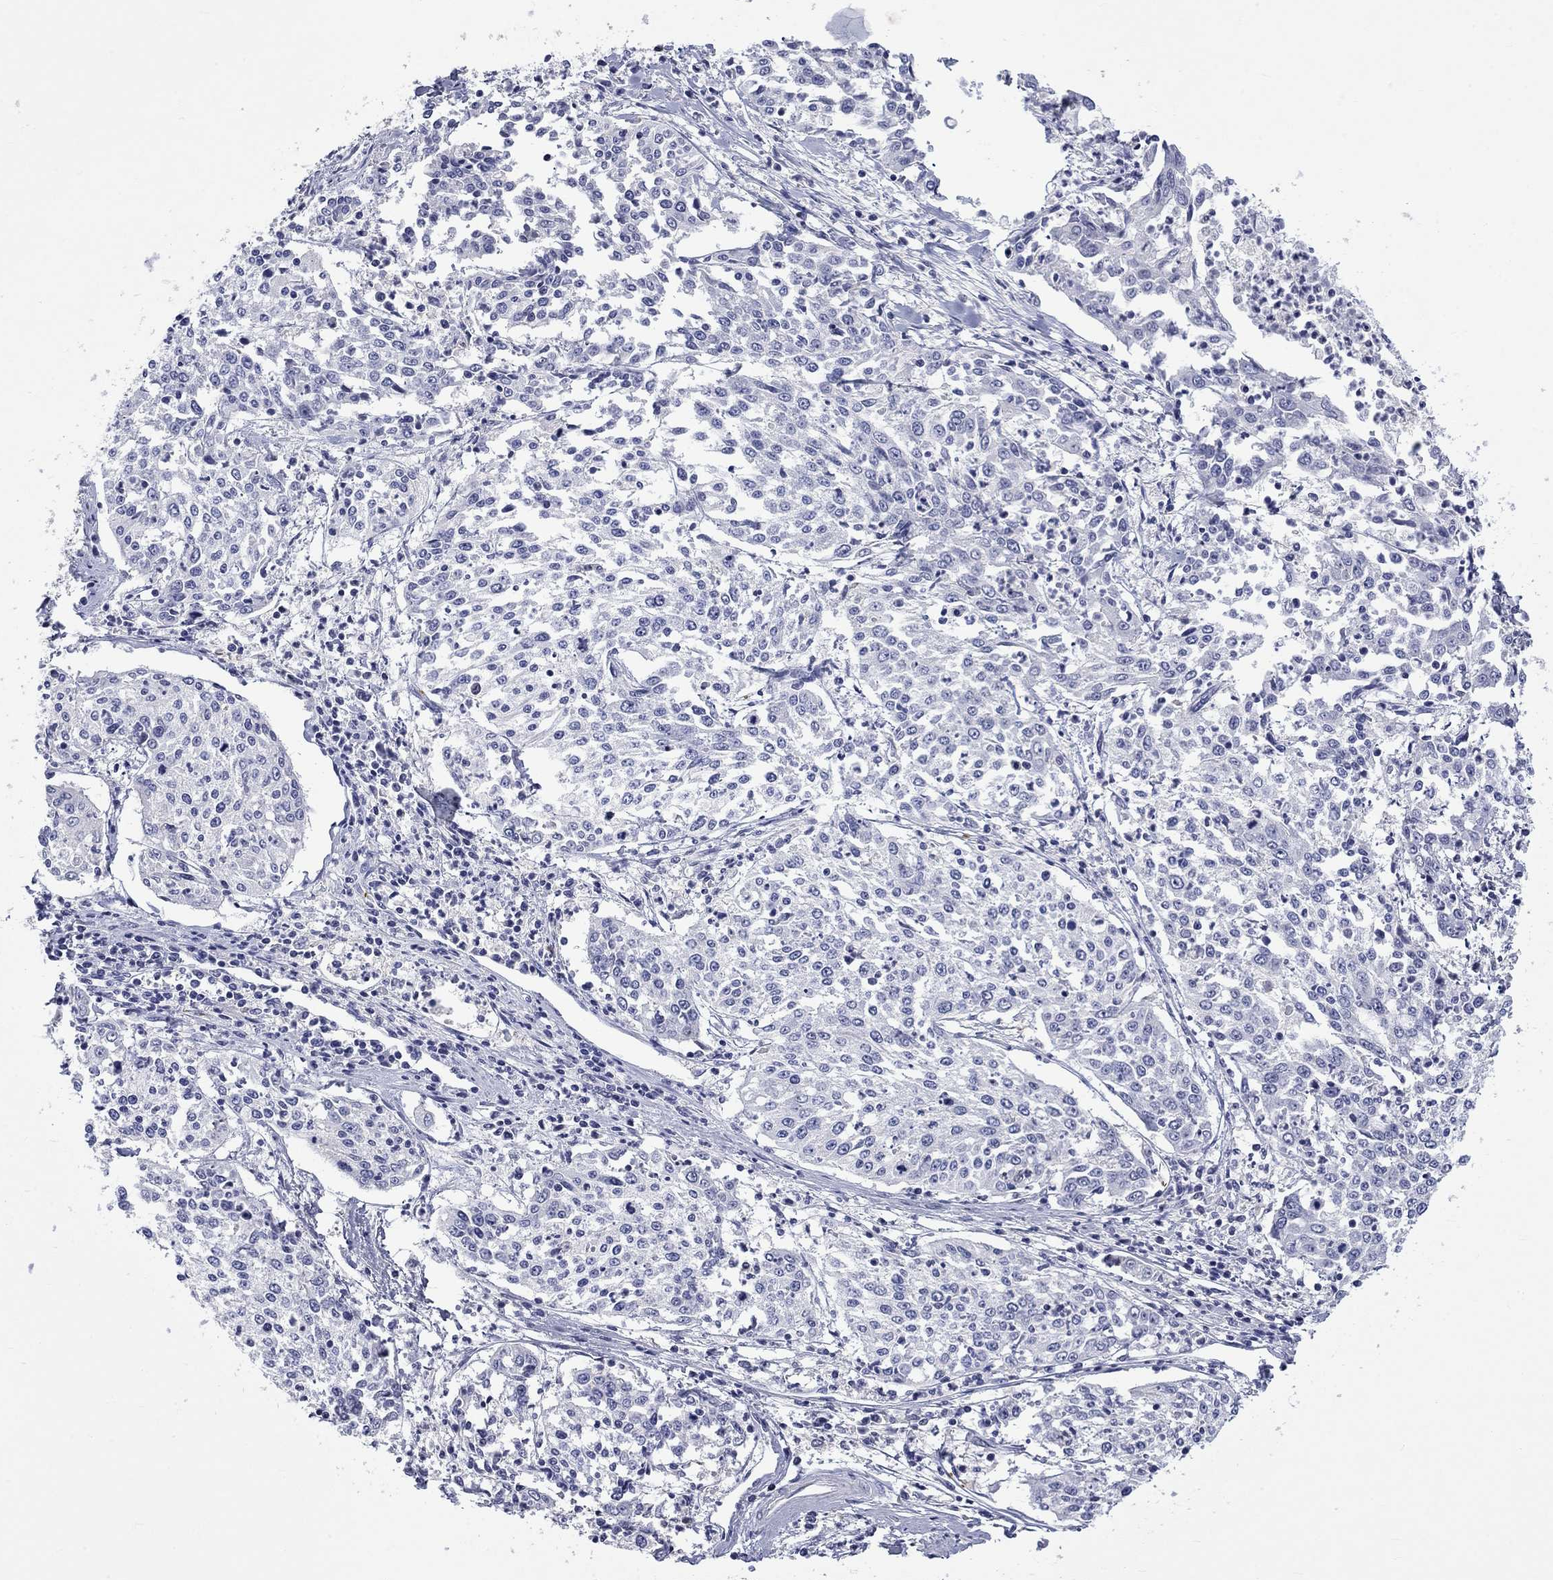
{"staining": {"intensity": "negative", "quantity": "none", "location": "none"}, "tissue": "cervical cancer", "cell_type": "Tumor cells", "image_type": "cancer", "snomed": [{"axis": "morphology", "description": "Squamous cell carcinoma, NOS"}, {"axis": "topography", "description": "Cervix"}], "caption": "This micrograph is of cervical cancer stained with immunohistochemistry to label a protein in brown with the nuclei are counter-stained blue. There is no positivity in tumor cells. (DAB IHC with hematoxylin counter stain).", "gene": "PLEK", "patient": {"sex": "female", "age": 41}}